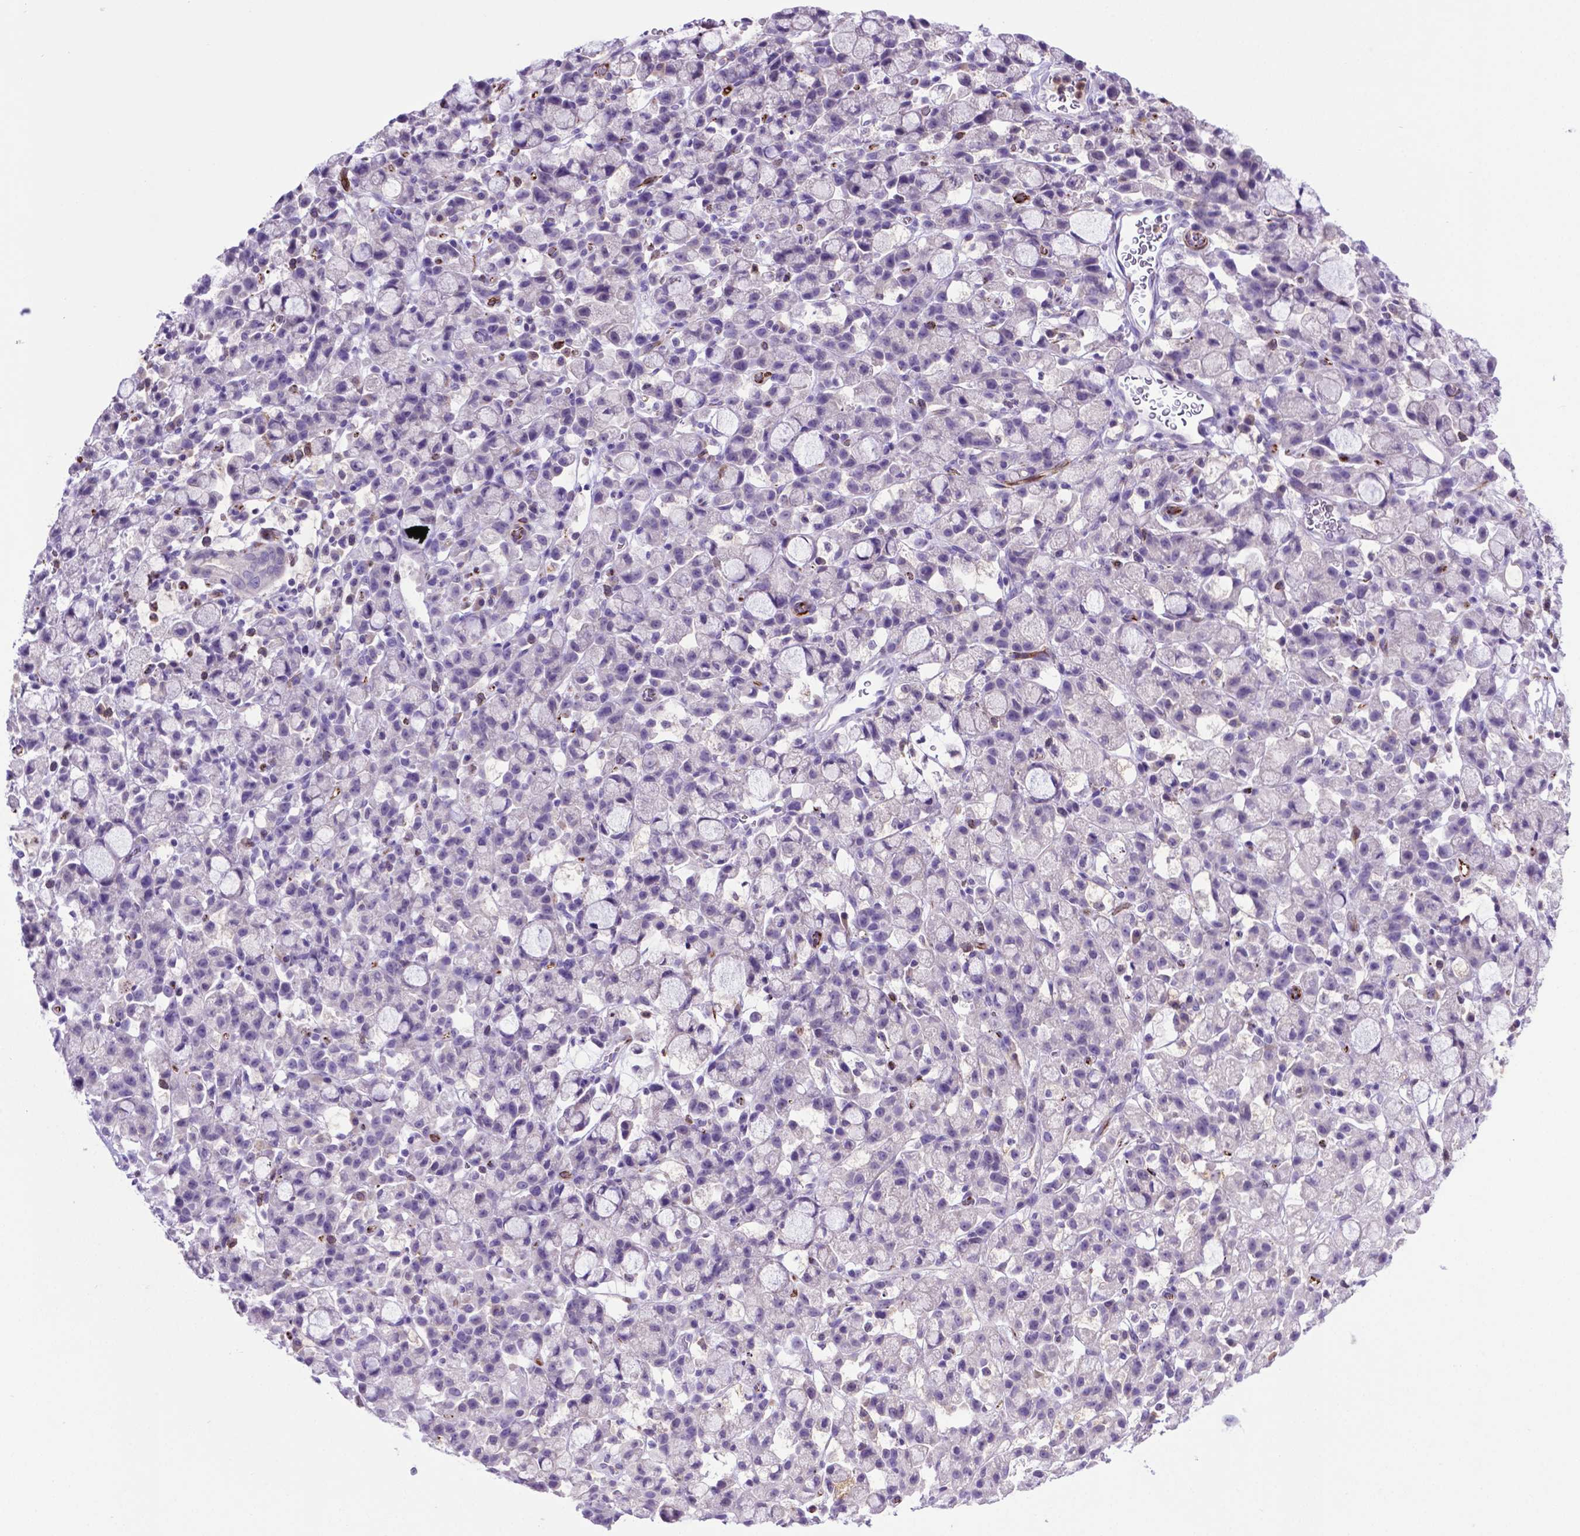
{"staining": {"intensity": "negative", "quantity": "none", "location": "none"}, "tissue": "stomach cancer", "cell_type": "Tumor cells", "image_type": "cancer", "snomed": [{"axis": "morphology", "description": "Adenocarcinoma, NOS"}, {"axis": "topography", "description": "Stomach"}], "caption": "DAB immunohistochemical staining of stomach cancer reveals no significant staining in tumor cells. (DAB IHC visualized using brightfield microscopy, high magnification).", "gene": "LZTR1", "patient": {"sex": "male", "age": 58}}